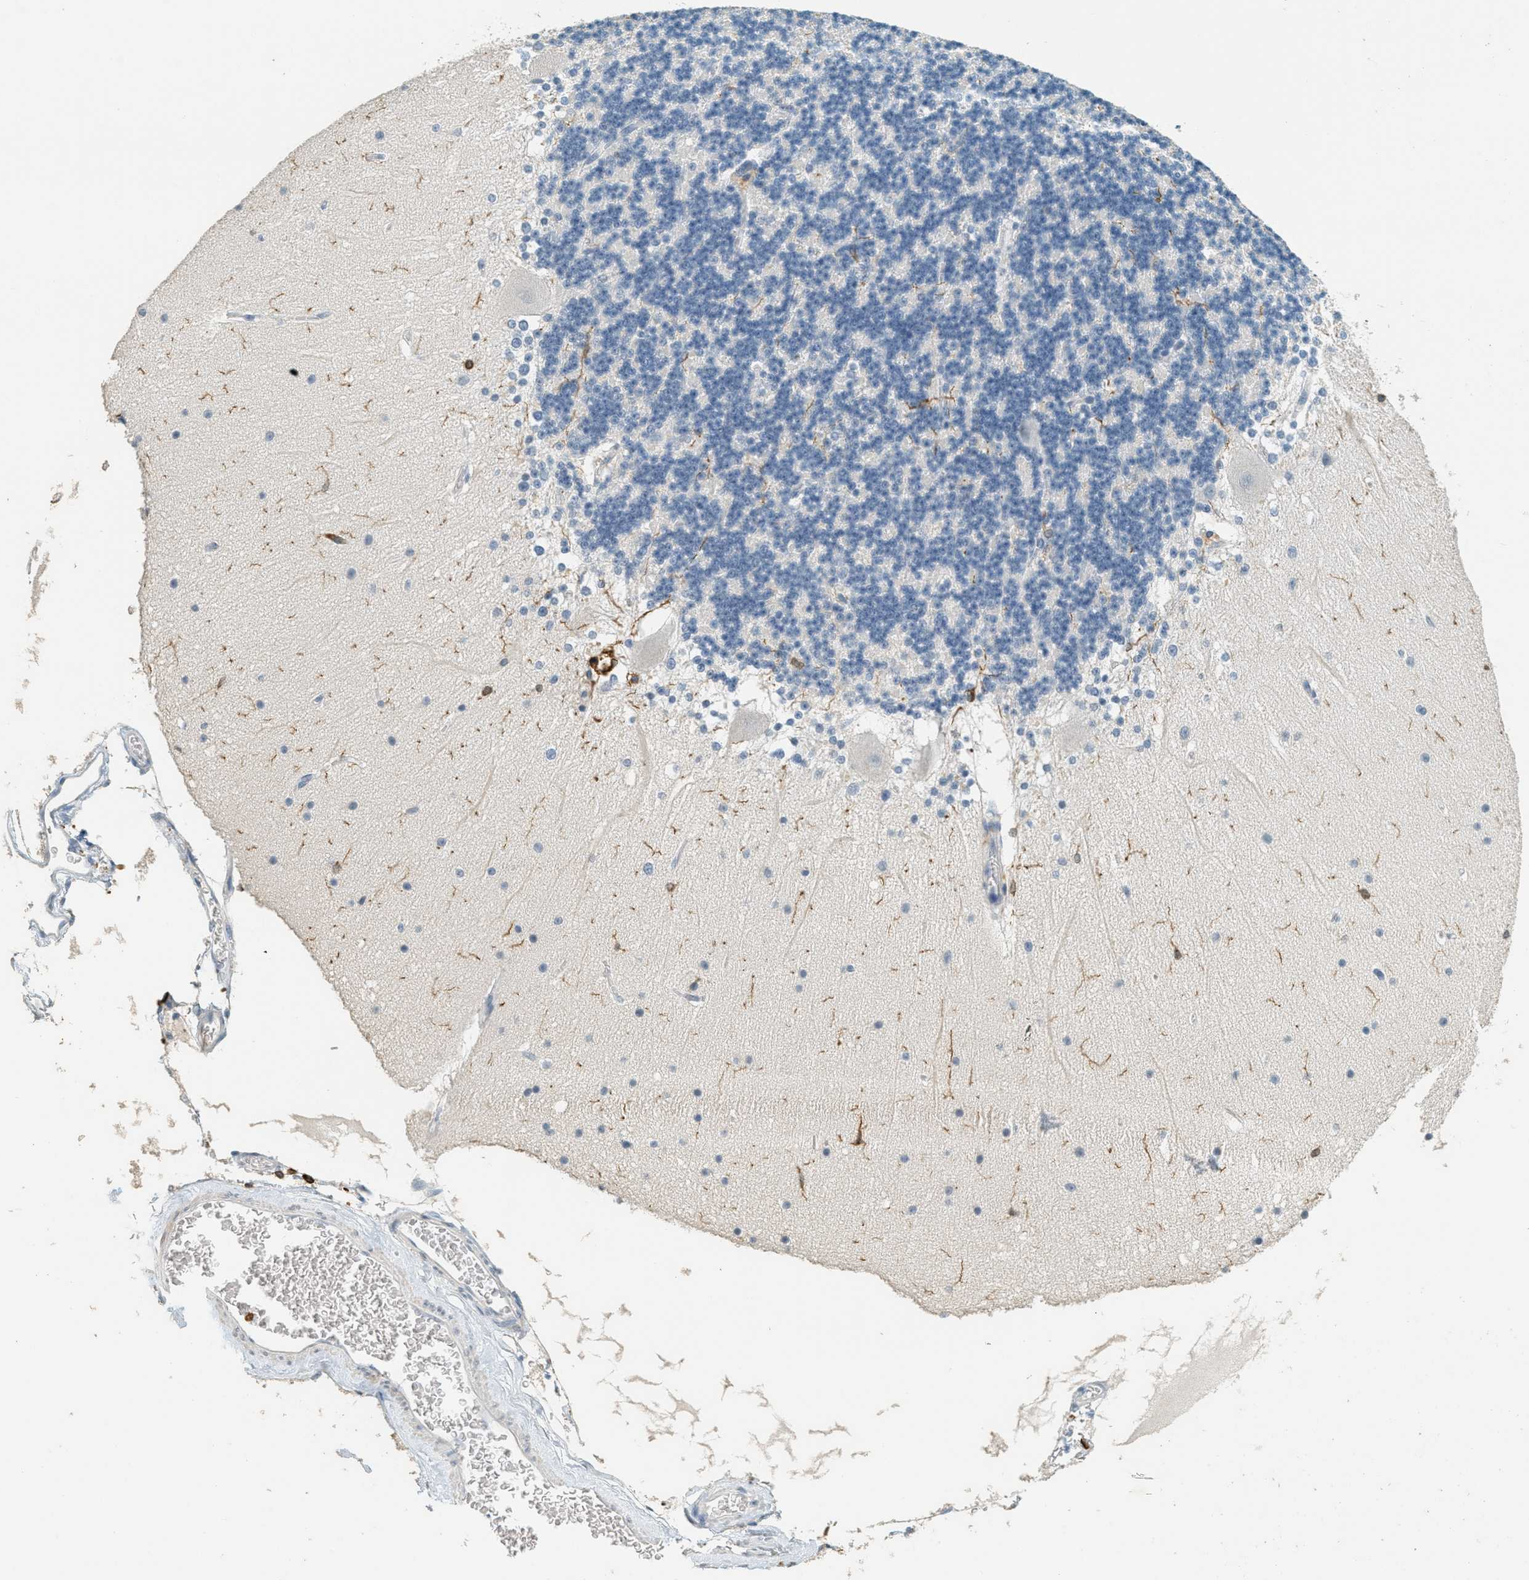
{"staining": {"intensity": "negative", "quantity": "none", "location": "none"}, "tissue": "cerebellum", "cell_type": "Cells in granular layer", "image_type": "normal", "snomed": [{"axis": "morphology", "description": "Normal tissue, NOS"}, {"axis": "topography", "description": "Cerebellum"}], "caption": "Cells in granular layer are negative for protein expression in normal human cerebellum. (Stains: DAB (3,3'-diaminobenzidine) immunohistochemistry with hematoxylin counter stain, Microscopy: brightfield microscopy at high magnification).", "gene": "LSP1", "patient": {"sex": "female", "age": 19}}